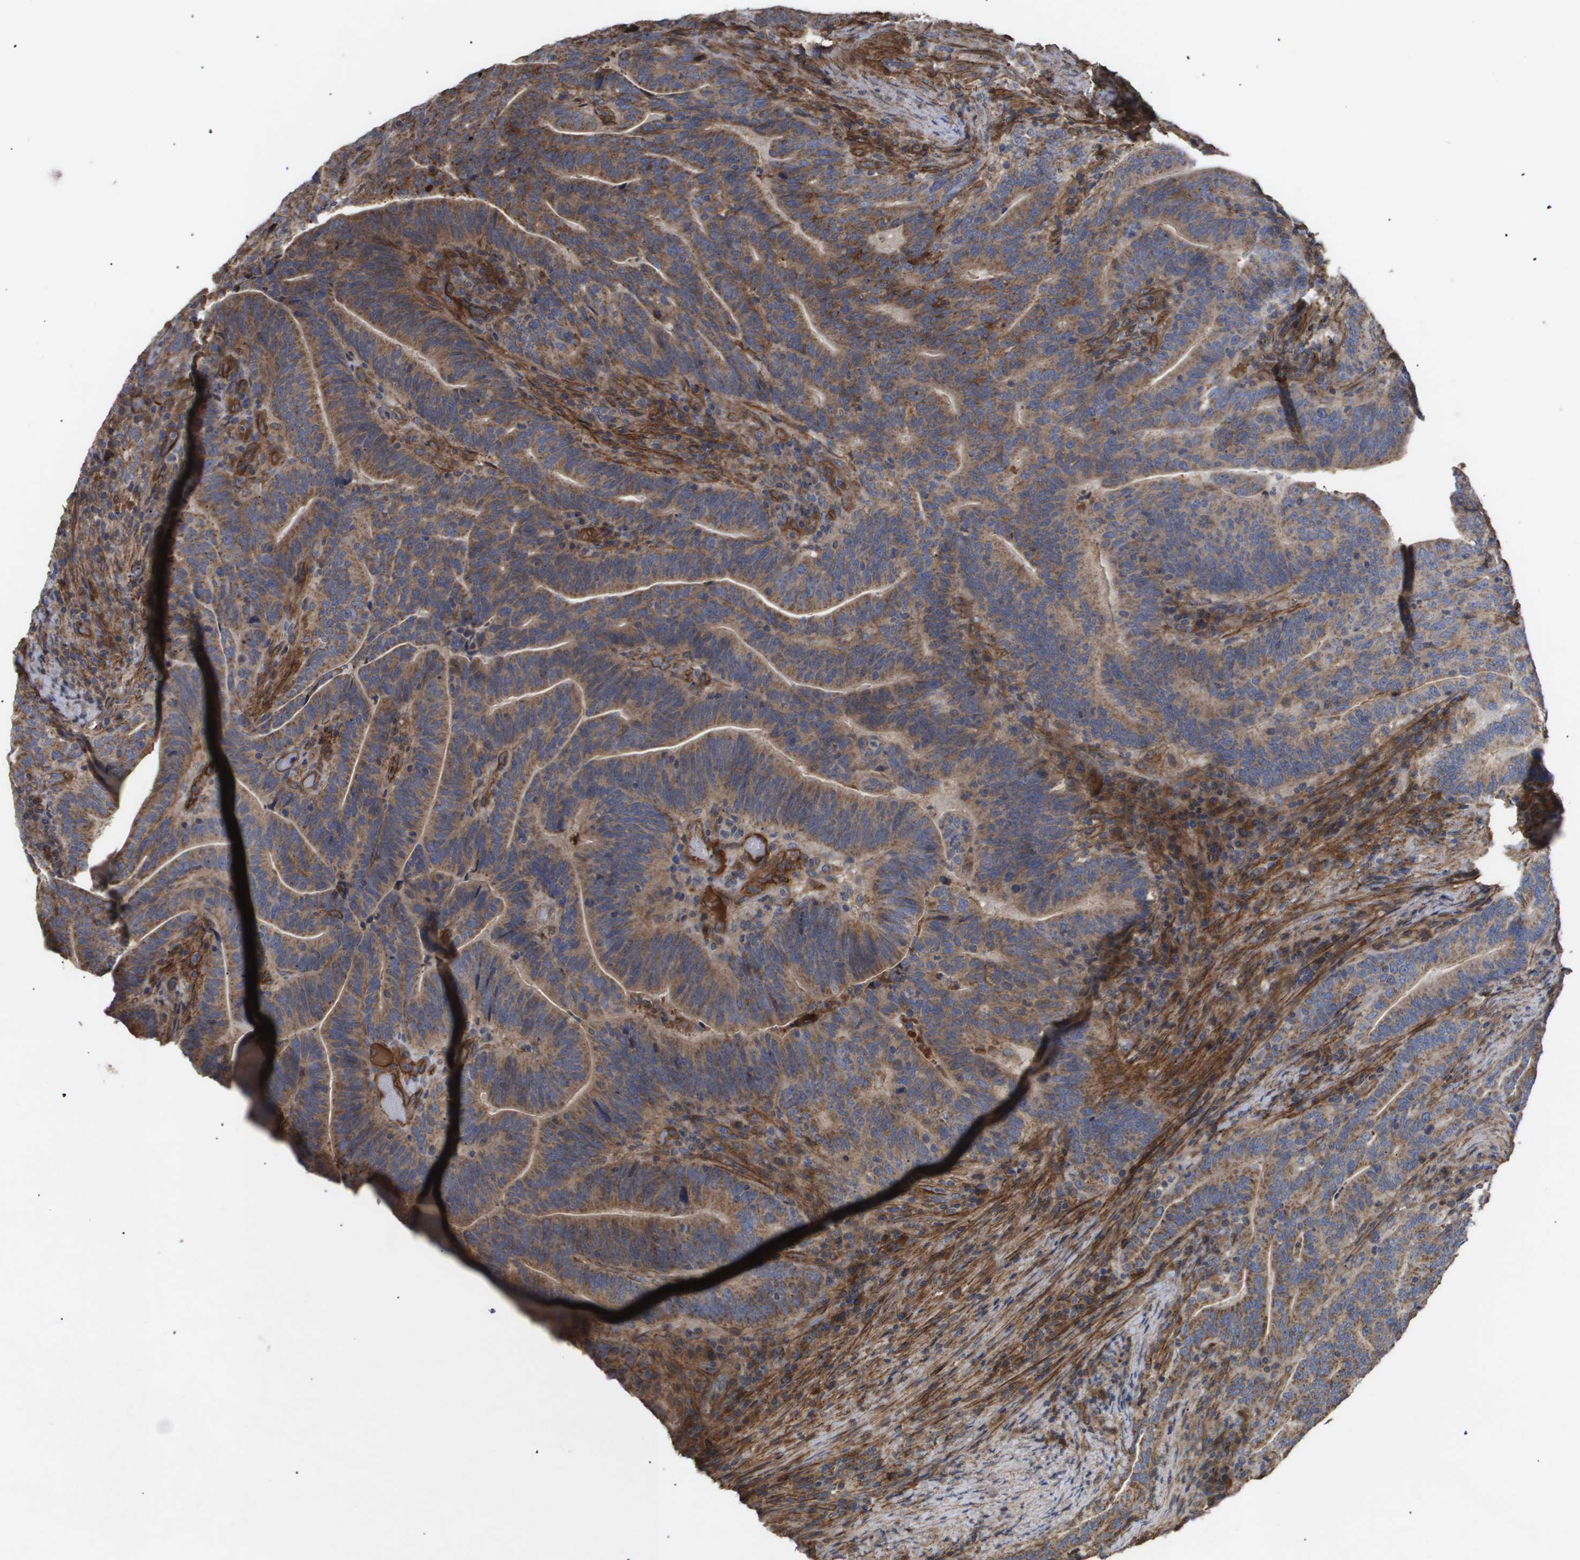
{"staining": {"intensity": "moderate", "quantity": ">75%", "location": "cytoplasmic/membranous"}, "tissue": "colorectal cancer", "cell_type": "Tumor cells", "image_type": "cancer", "snomed": [{"axis": "morphology", "description": "Normal tissue, NOS"}, {"axis": "morphology", "description": "Adenocarcinoma, NOS"}, {"axis": "topography", "description": "Colon"}], "caption": "An immunohistochemistry micrograph of neoplastic tissue is shown. Protein staining in brown shows moderate cytoplasmic/membranous positivity in colorectal cancer (adenocarcinoma) within tumor cells.", "gene": "TNS1", "patient": {"sex": "female", "age": 66}}